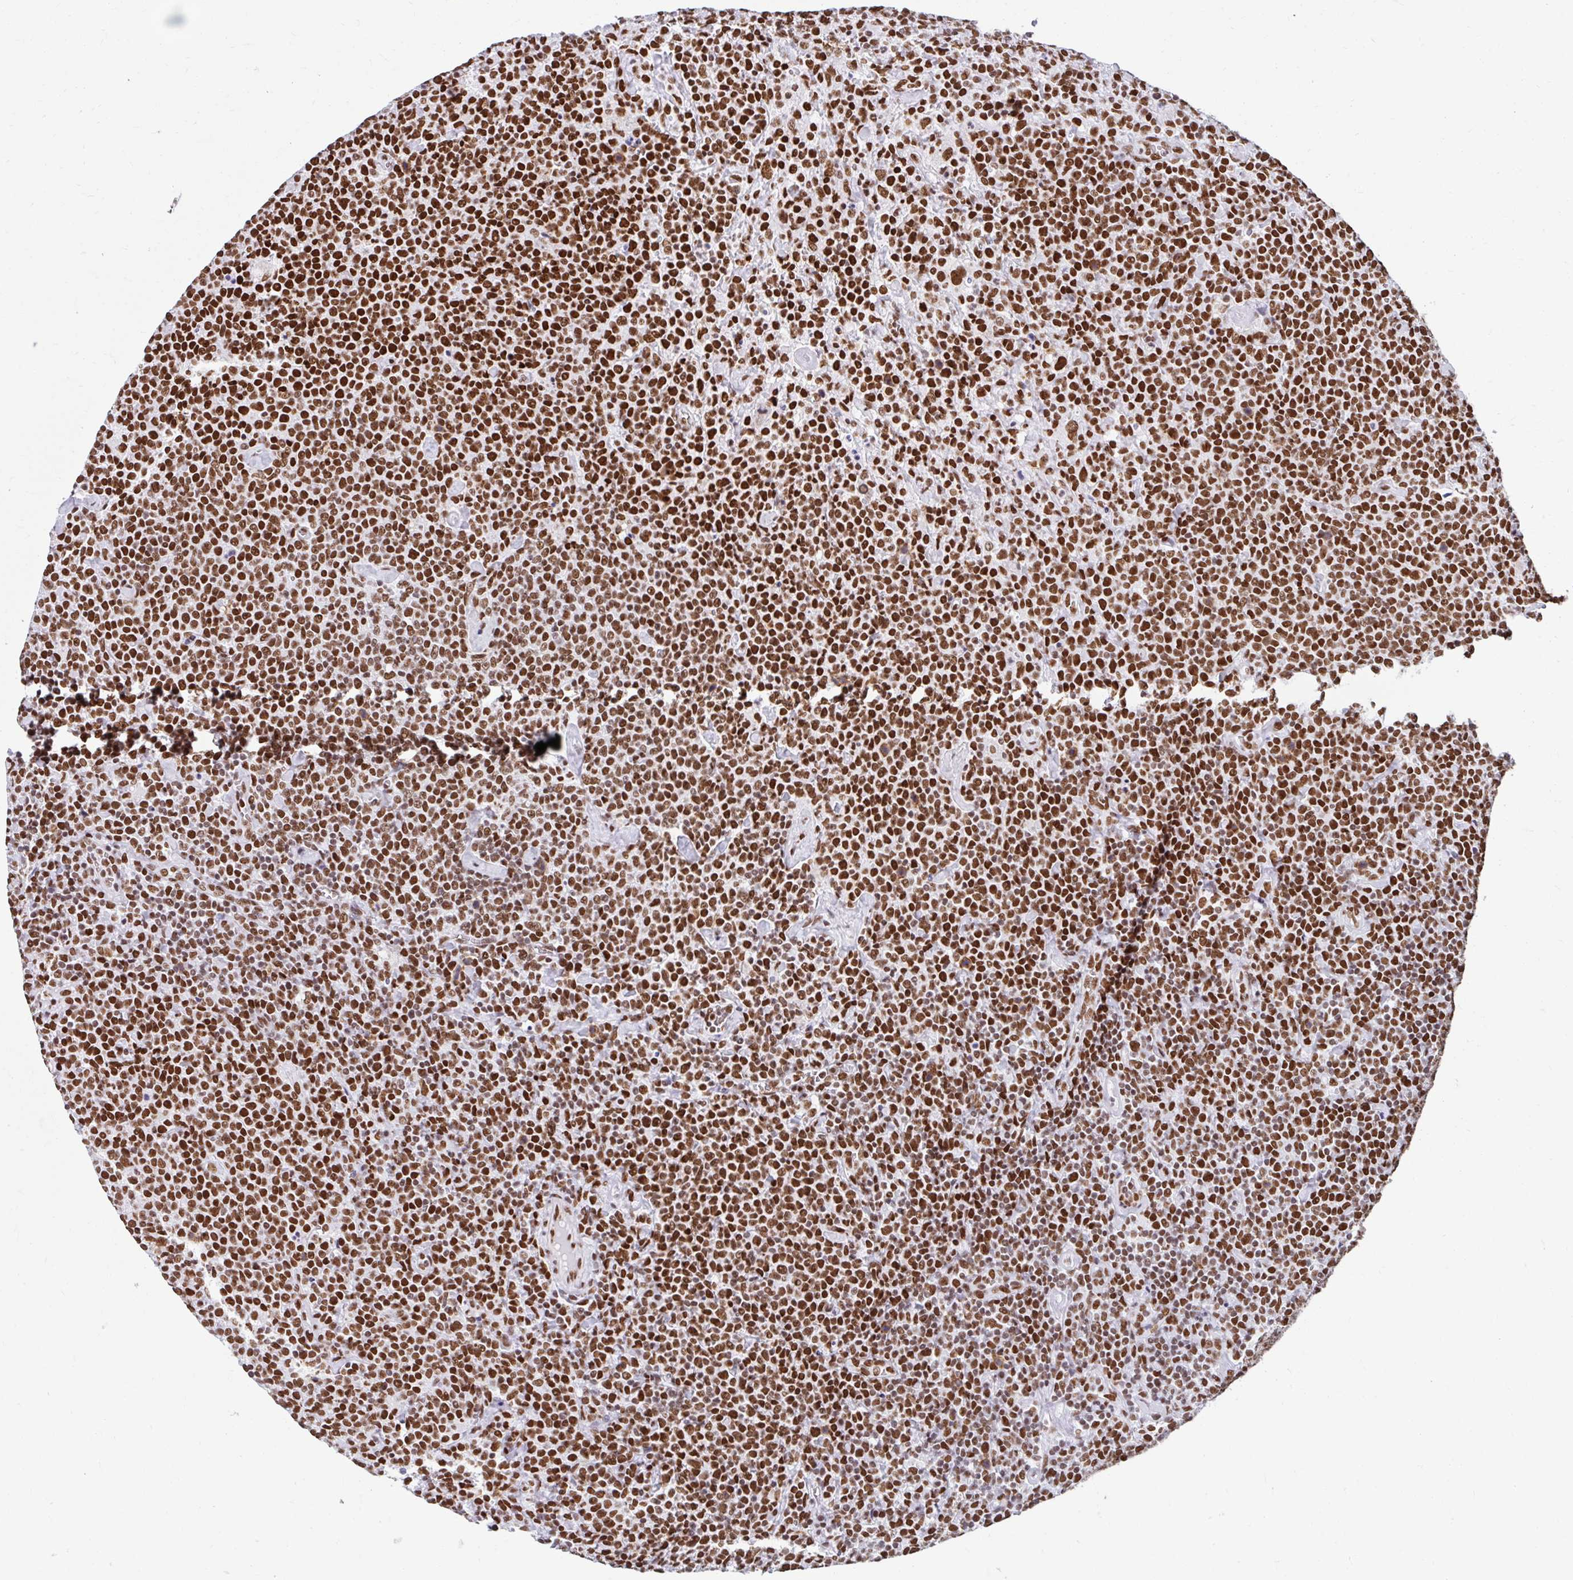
{"staining": {"intensity": "strong", "quantity": ">75%", "location": "nuclear"}, "tissue": "lymphoma", "cell_type": "Tumor cells", "image_type": "cancer", "snomed": [{"axis": "morphology", "description": "Malignant lymphoma, non-Hodgkin's type, High grade"}, {"axis": "topography", "description": "Lymph node"}], "caption": "Immunohistochemical staining of lymphoma demonstrates high levels of strong nuclear protein staining in approximately >75% of tumor cells.", "gene": "KHDRBS1", "patient": {"sex": "male", "age": 61}}